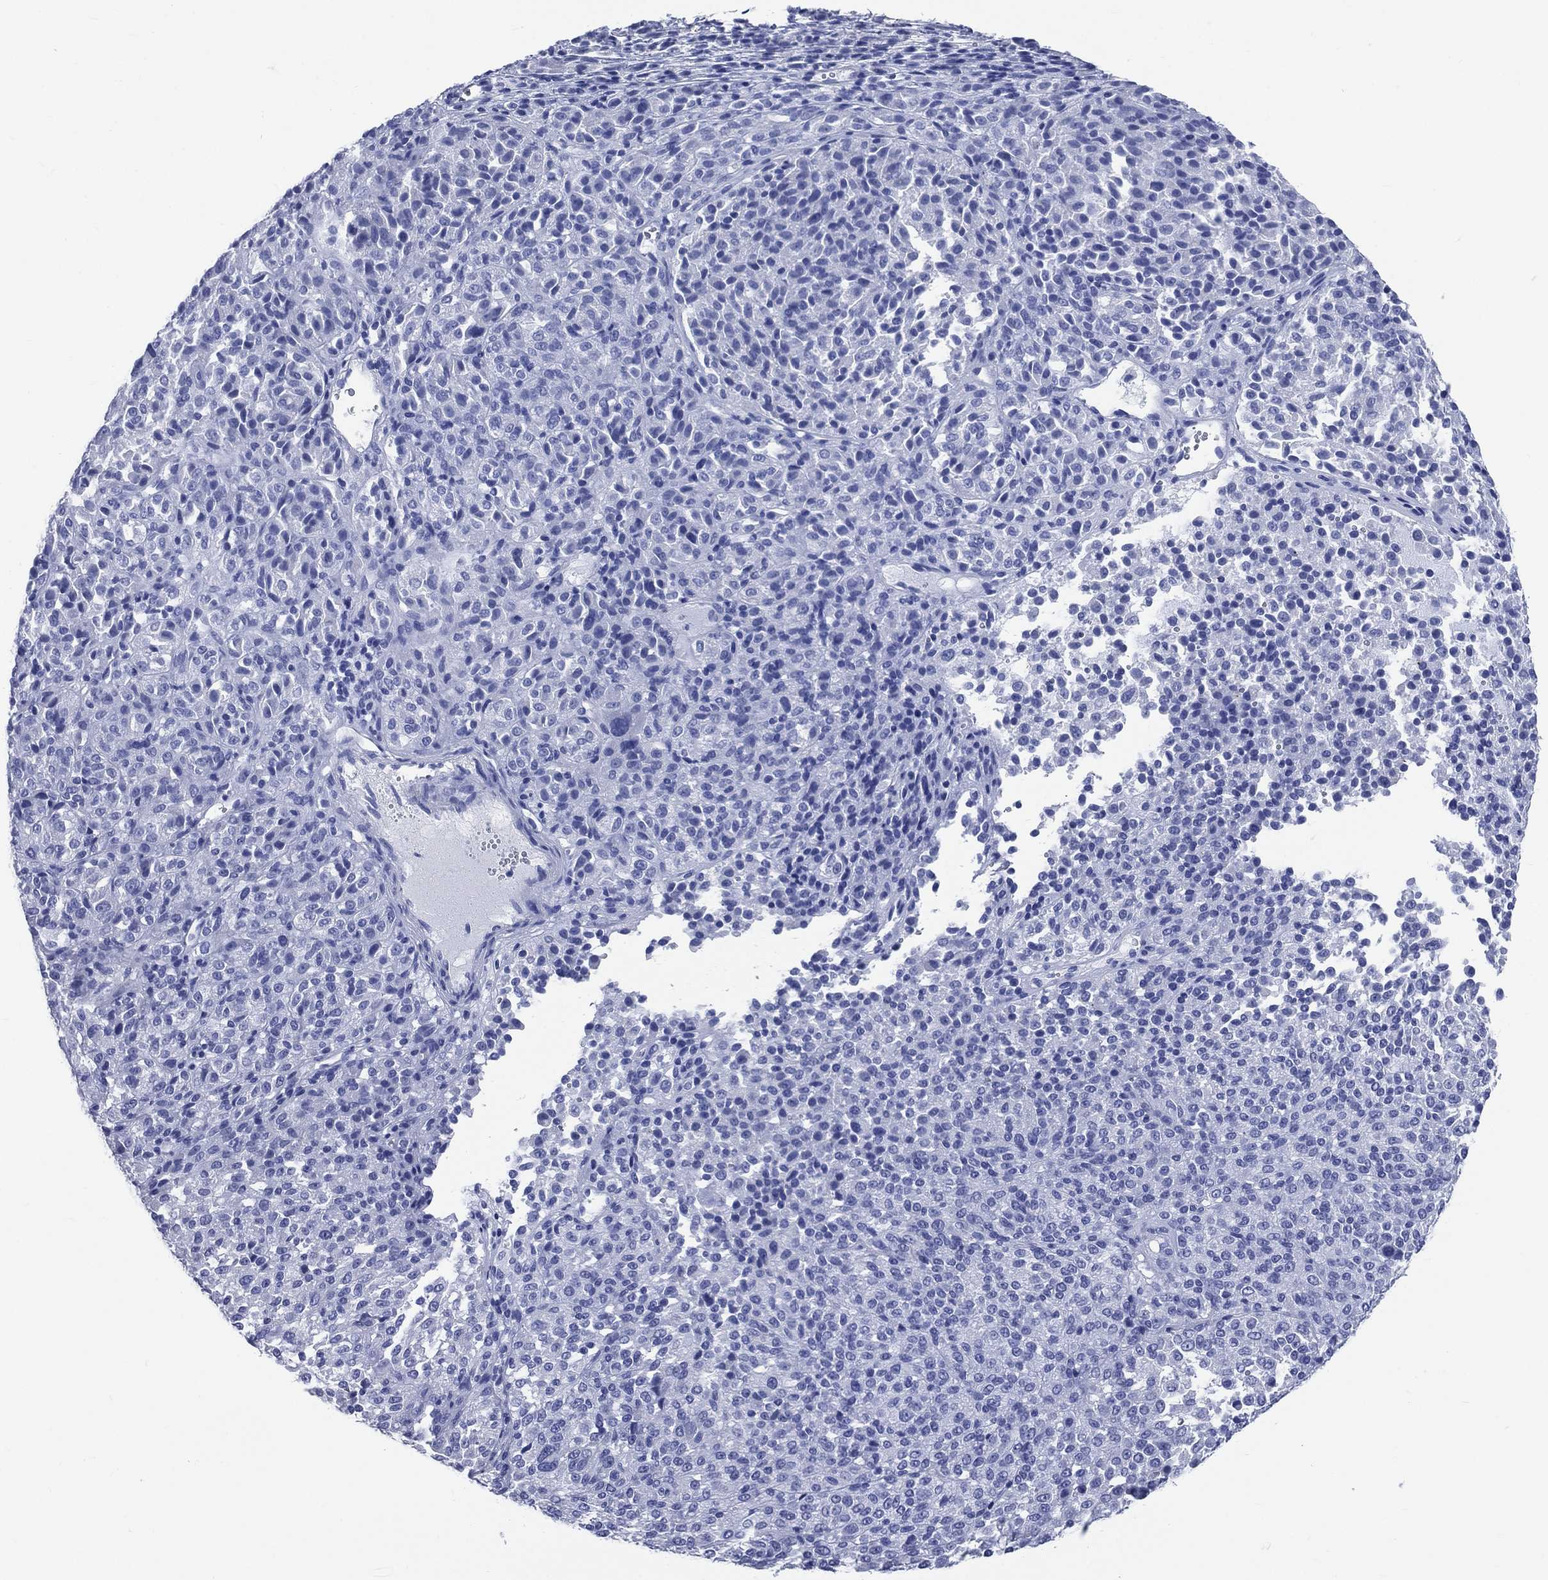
{"staining": {"intensity": "negative", "quantity": "none", "location": "none"}, "tissue": "melanoma", "cell_type": "Tumor cells", "image_type": "cancer", "snomed": [{"axis": "morphology", "description": "Malignant melanoma, Metastatic site"}, {"axis": "topography", "description": "Brain"}], "caption": "The image exhibits no significant staining in tumor cells of melanoma.", "gene": "SYP", "patient": {"sex": "female", "age": 56}}